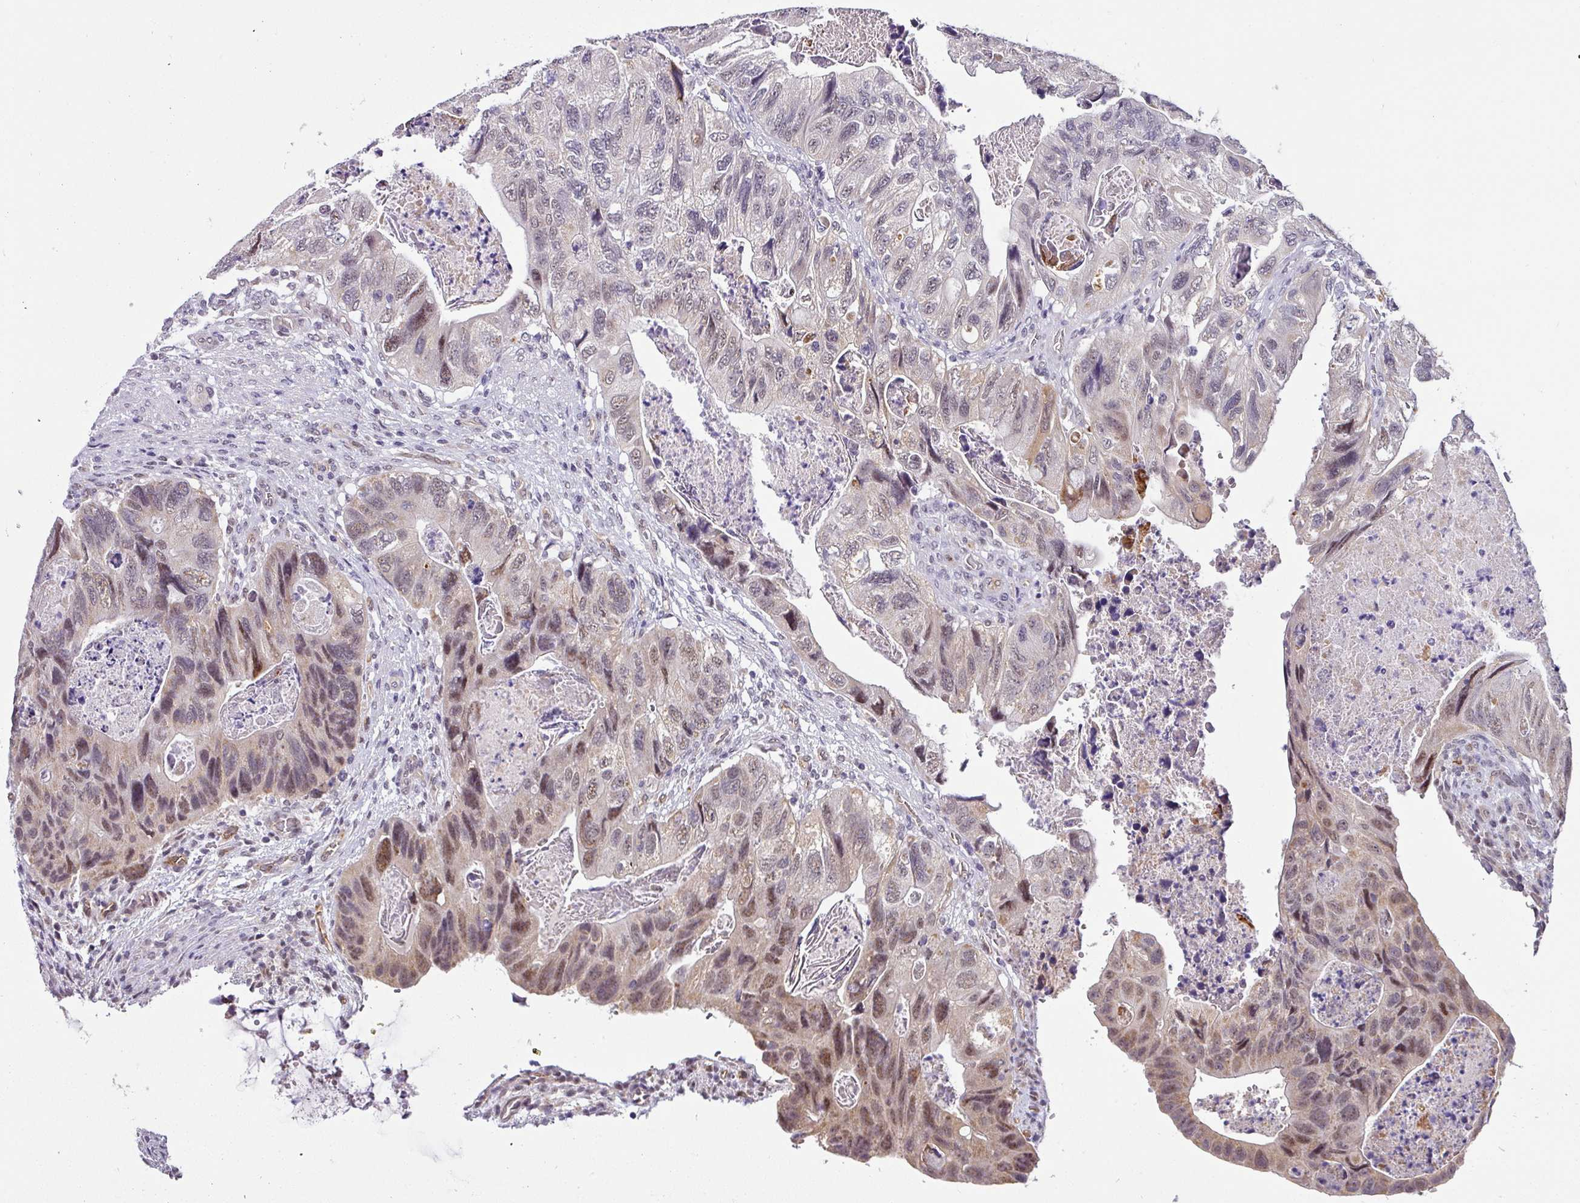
{"staining": {"intensity": "moderate", "quantity": "<25%", "location": "cytoplasmic/membranous,nuclear"}, "tissue": "colorectal cancer", "cell_type": "Tumor cells", "image_type": "cancer", "snomed": [{"axis": "morphology", "description": "Adenocarcinoma, NOS"}, {"axis": "topography", "description": "Rectum"}], "caption": "Immunohistochemistry (IHC) image of neoplastic tissue: colorectal cancer (adenocarcinoma) stained using IHC displays low levels of moderate protein expression localized specifically in the cytoplasmic/membranous and nuclear of tumor cells, appearing as a cytoplasmic/membranous and nuclear brown color.", "gene": "NAPSA", "patient": {"sex": "male", "age": 63}}